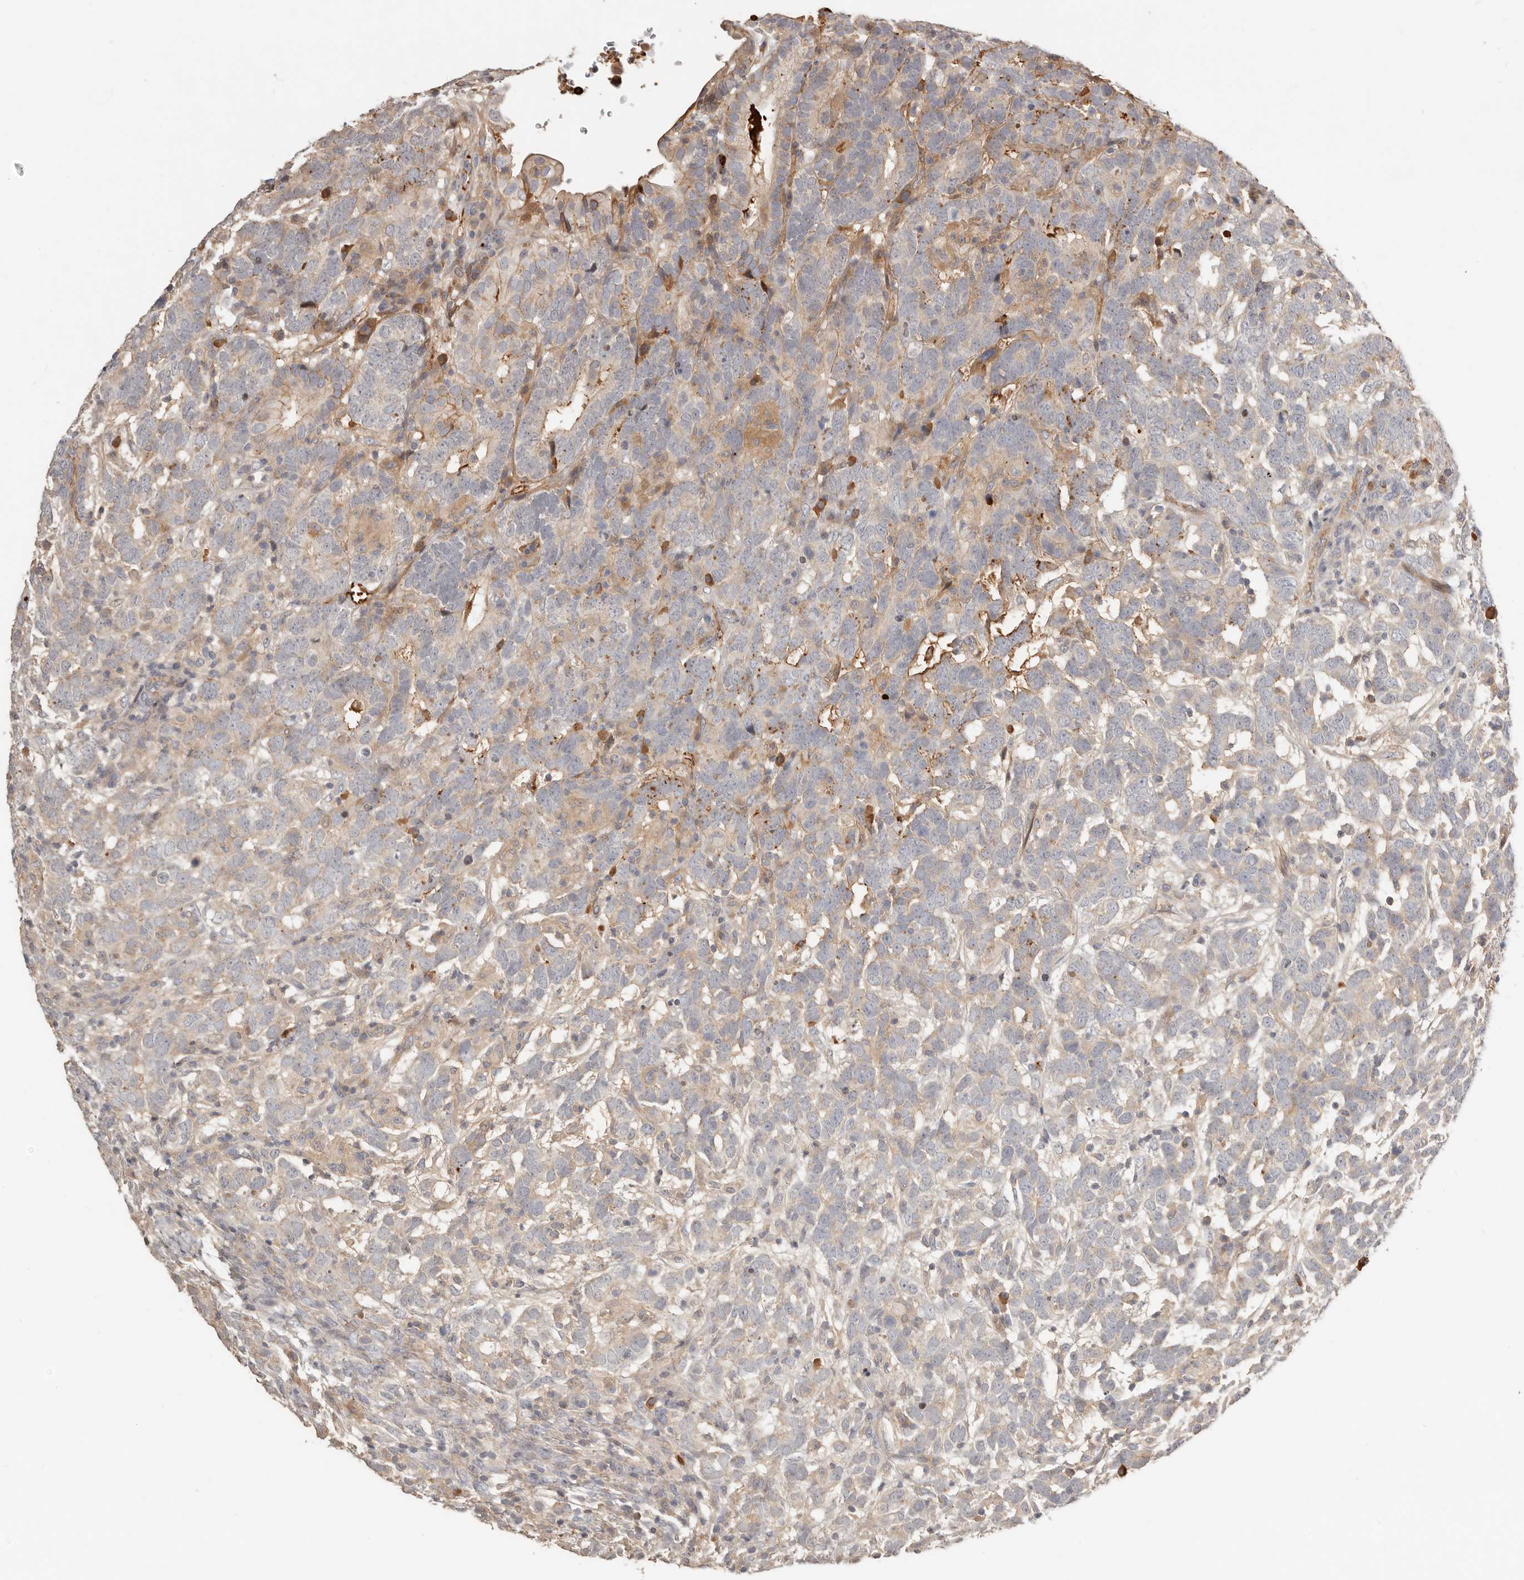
{"staining": {"intensity": "weak", "quantity": "<25%", "location": "cytoplasmic/membranous"}, "tissue": "testis cancer", "cell_type": "Tumor cells", "image_type": "cancer", "snomed": [{"axis": "morphology", "description": "Carcinoma, Embryonal, NOS"}, {"axis": "topography", "description": "Testis"}], "caption": "Immunohistochemistry (IHC) micrograph of neoplastic tissue: testis cancer stained with DAB (3,3'-diaminobenzidine) demonstrates no significant protein positivity in tumor cells.", "gene": "MTFR2", "patient": {"sex": "male", "age": 26}}